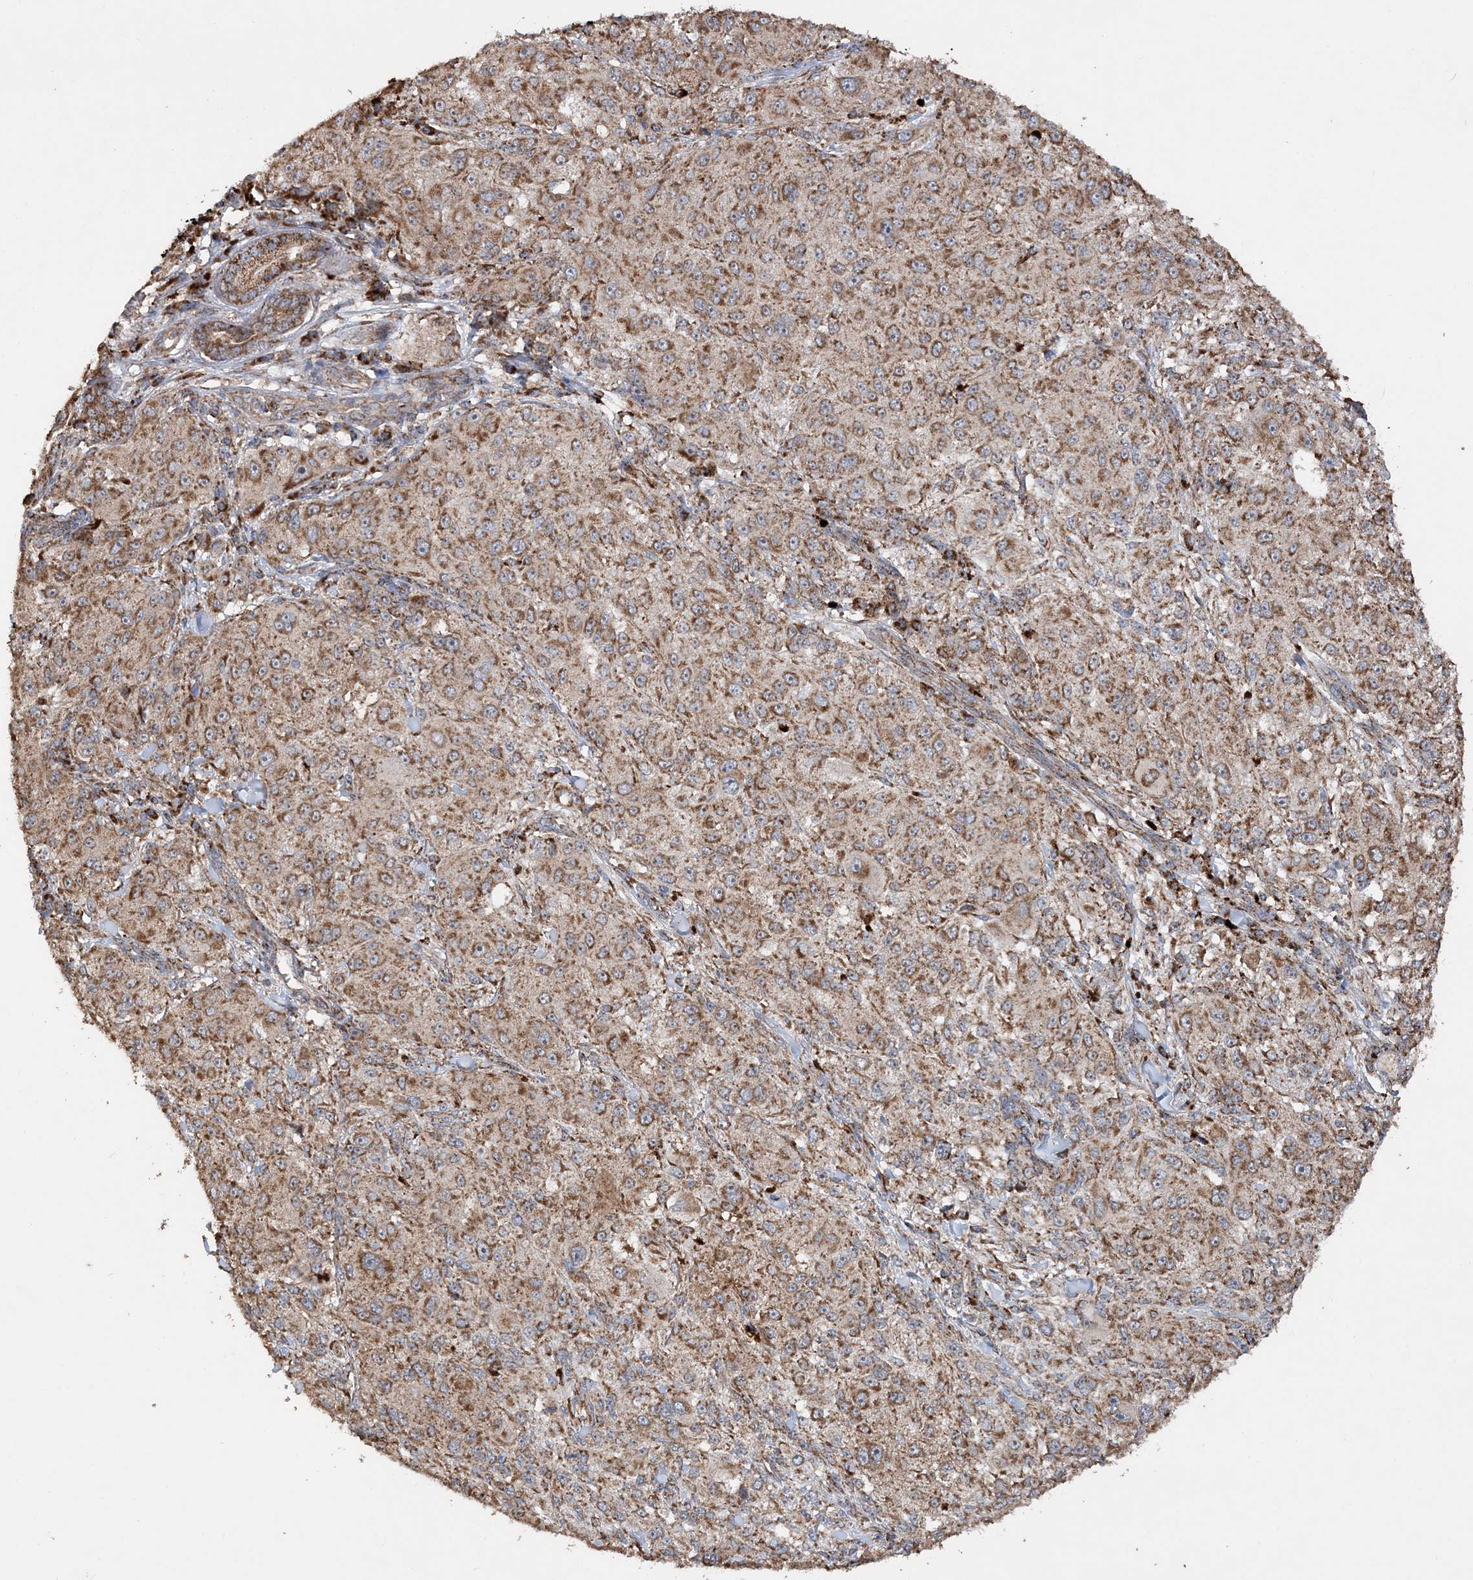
{"staining": {"intensity": "moderate", "quantity": ">75%", "location": "cytoplasmic/membranous"}, "tissue": "melanoma", "cell_type": "Tumor cells", "image_type": "cancer", "snomed": [{"axis": "morphology", "description": "Necrosis, NOS"}, {"axis": "morphology", "description": "Malignant melanoma, NOS"}, {"axis": "topography", "description": "Skin"}], "caption": "Melanoma stained with a protein marker reveals moderate staining in tumor cells.", "gene": "POC5", "patient": {"sex": "female", "age": 87}}